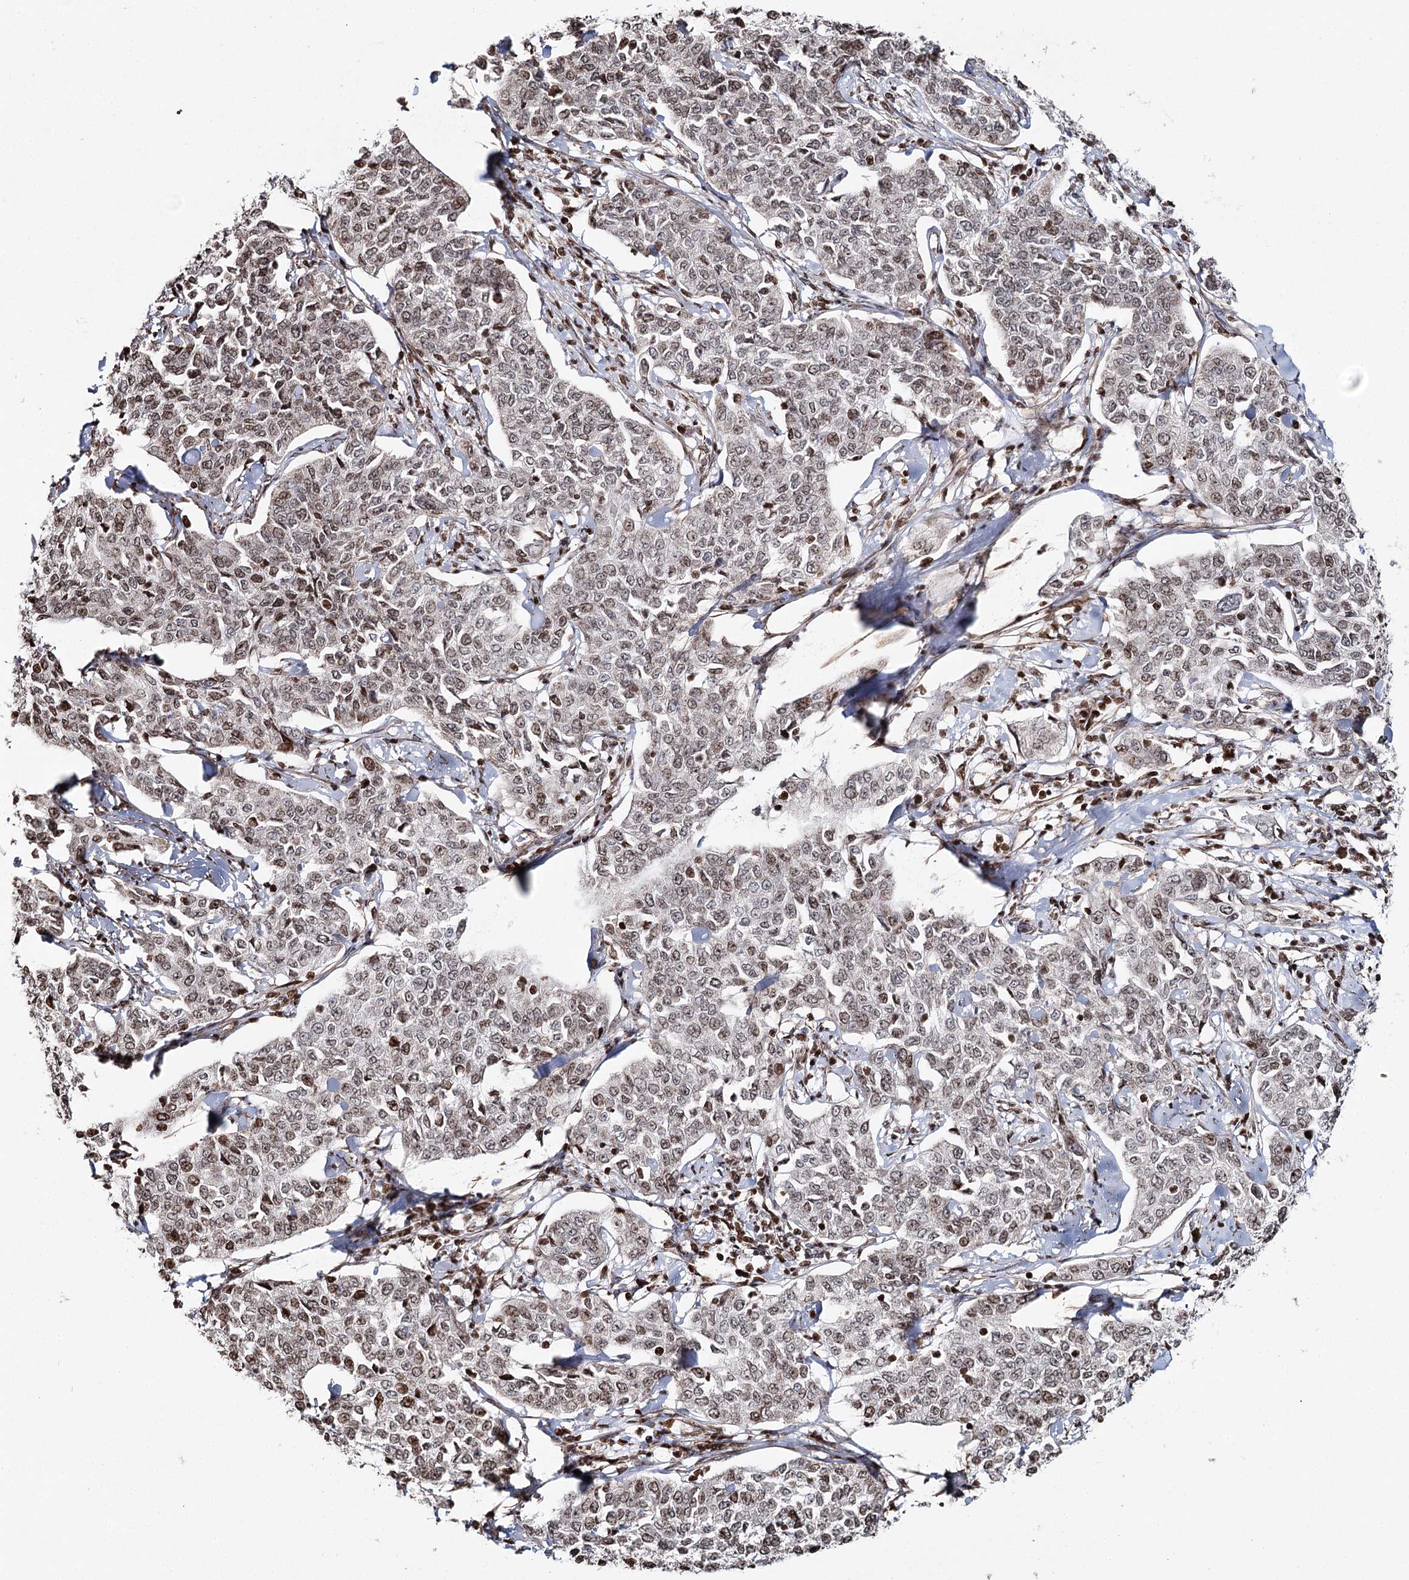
{"staining": {"intensity": "moderate", "quantity": ">75%", "location": "nuclear"}, "tissue": "cervical cancer", "cell_type": "Tumor cells", "image_type": "cancer", "snomed": [{"axis": "morphology", "description": "Squamous cell carcinoma, NOS"}, {"axis": "topography", "description": "Cervix"}], "caption": "Cervical cancer (squamous cell carcinoma) stained with immunohistochemistry (IHC) reveals moderate nuclear positivity in about >75% of tumor cells. Nuclei are stained in blue.", "gene": "PDHX", "patient": {"sex": "female", "age": 35}}